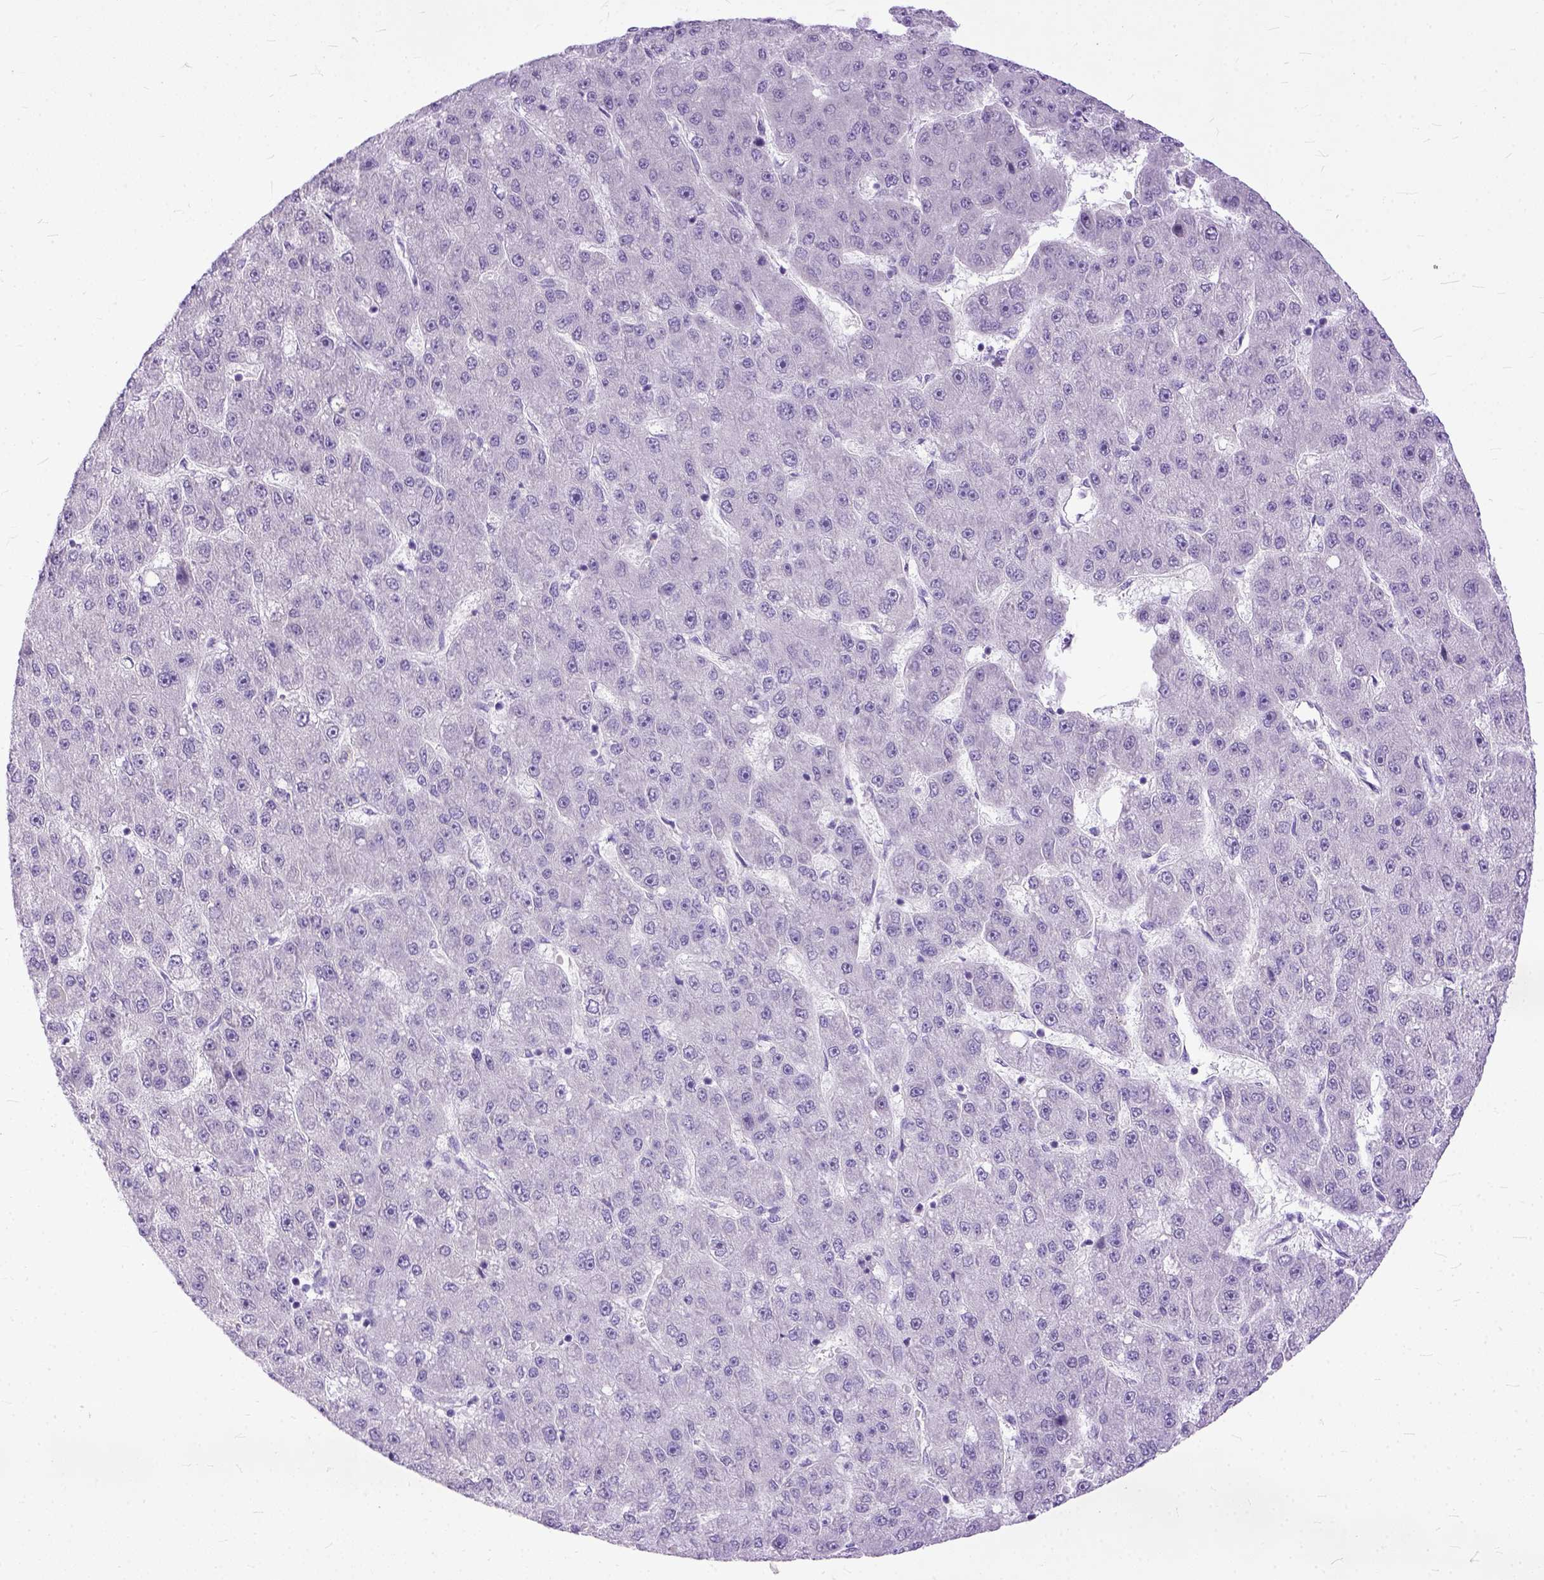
{"staining": {"intensity": "negative", "quantity": "none", "location": "none"}, "tissue": "liver cancer", "cell_type": "Tumor cells", "image_type": "cancer", "snomed": [{"axis": "morphology", "description": "Carcinoma, Hepatocellular, NOS"}, {"axis": "topography", "description": "Liver"}], "caption": "The photomicrograph reveals no significant expression in tumor cells of liver hepatocellular carcinoma.", "gene": "TCEAL7", "patient": {"sex": "male", "age": 67}}